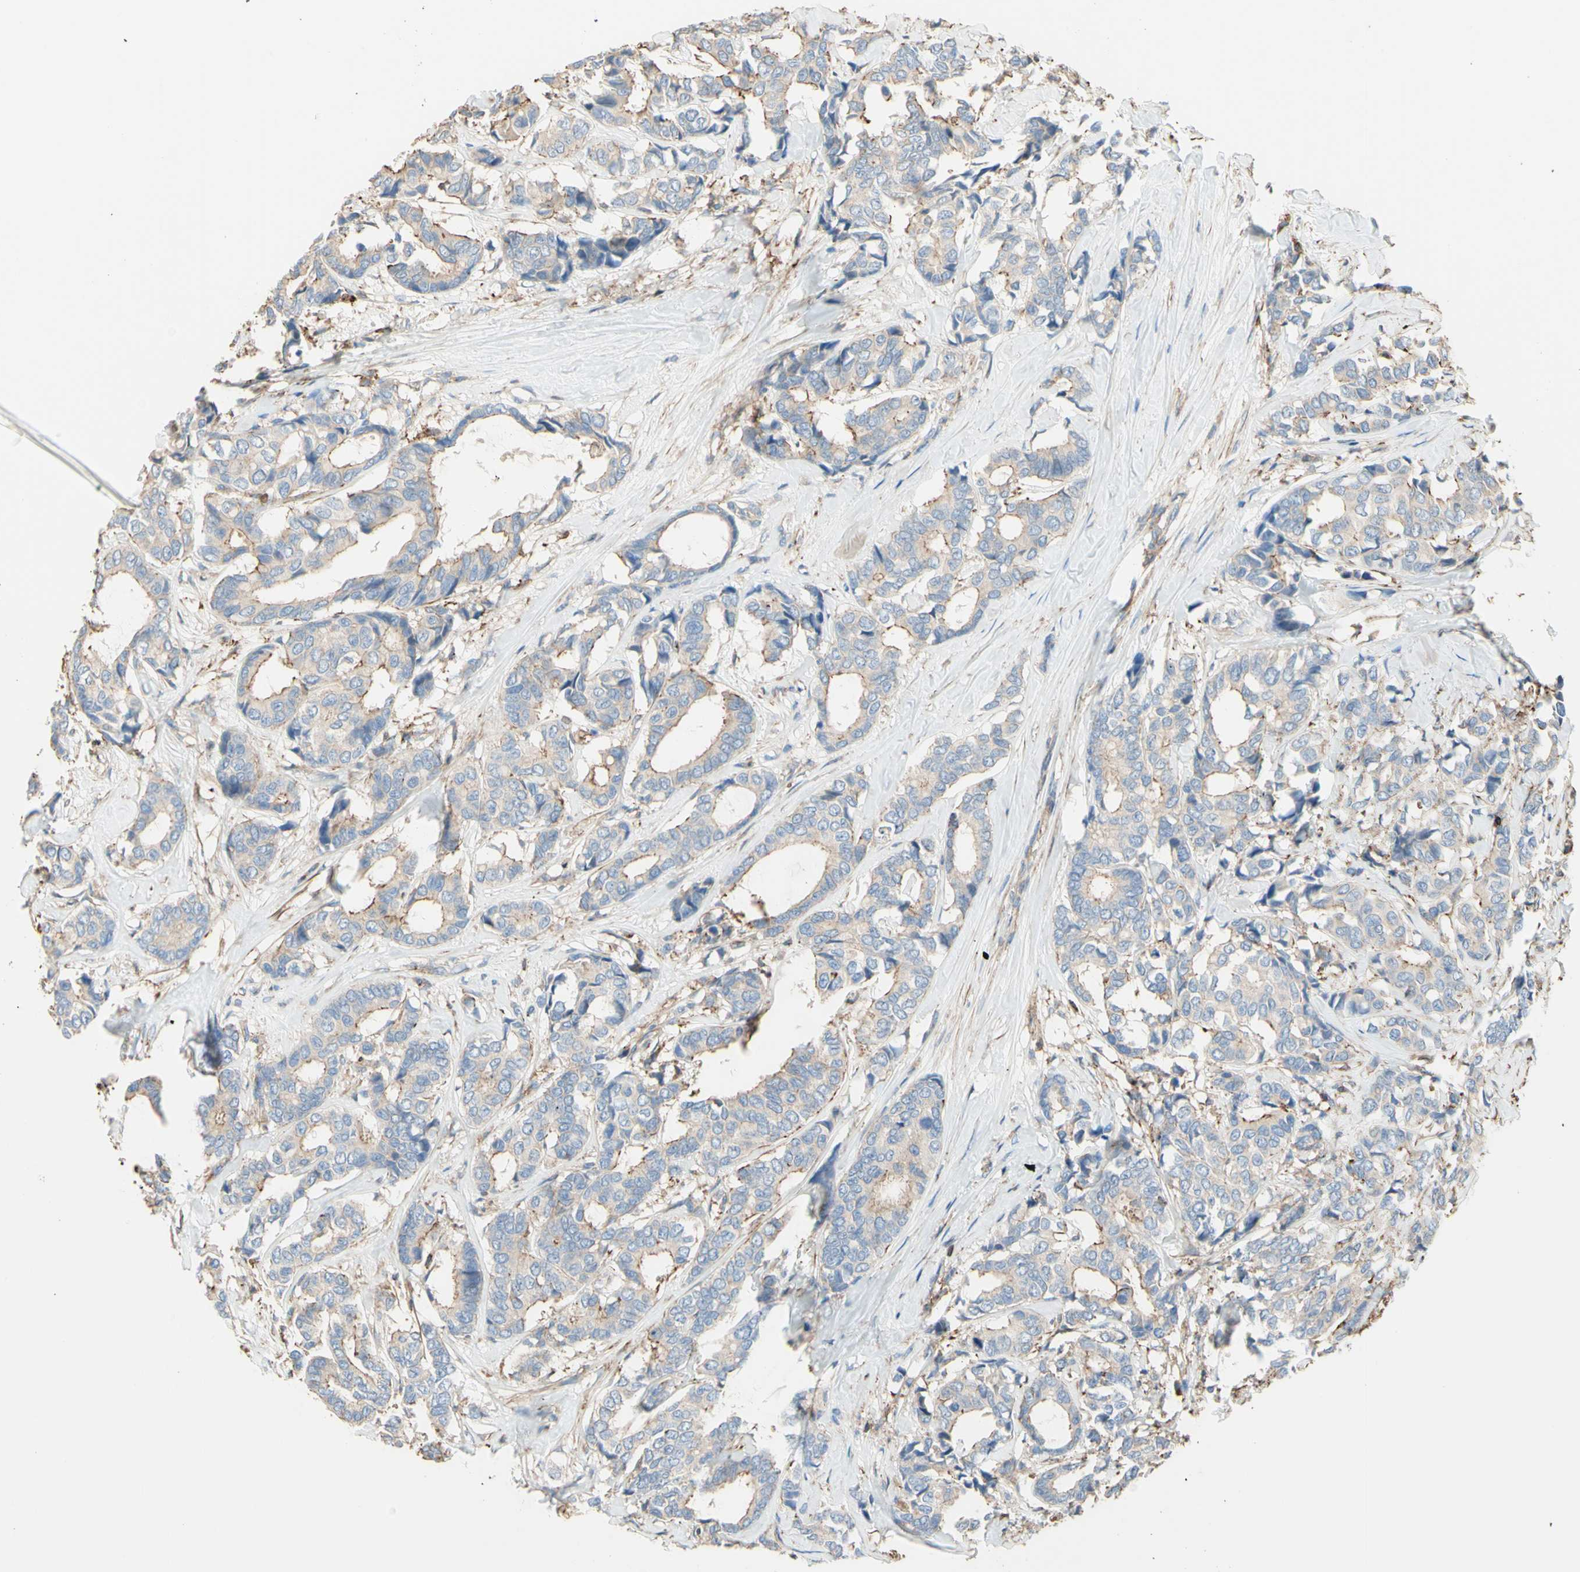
{"staining": {"intensity": "moderate", "quantity": "<25%", "location": "cytoplasmic/membranous"}, "tissue": "breast cancer", "cell_type": "Tumor cells", "image_type": "cancer", "snomed": [{"axis": "morphology", "description": "Duct carcinoma"}, {"axis": "topography", "description": "Breast"}], "caption": "Infiltrating ductal carcinoma (breast) tissue shows moderate cytoplasmic/membranous positivity in approximately <25% of tumor cells", "gene": "SEMA4C", "patient": {"sex": "female", "age": 87}}